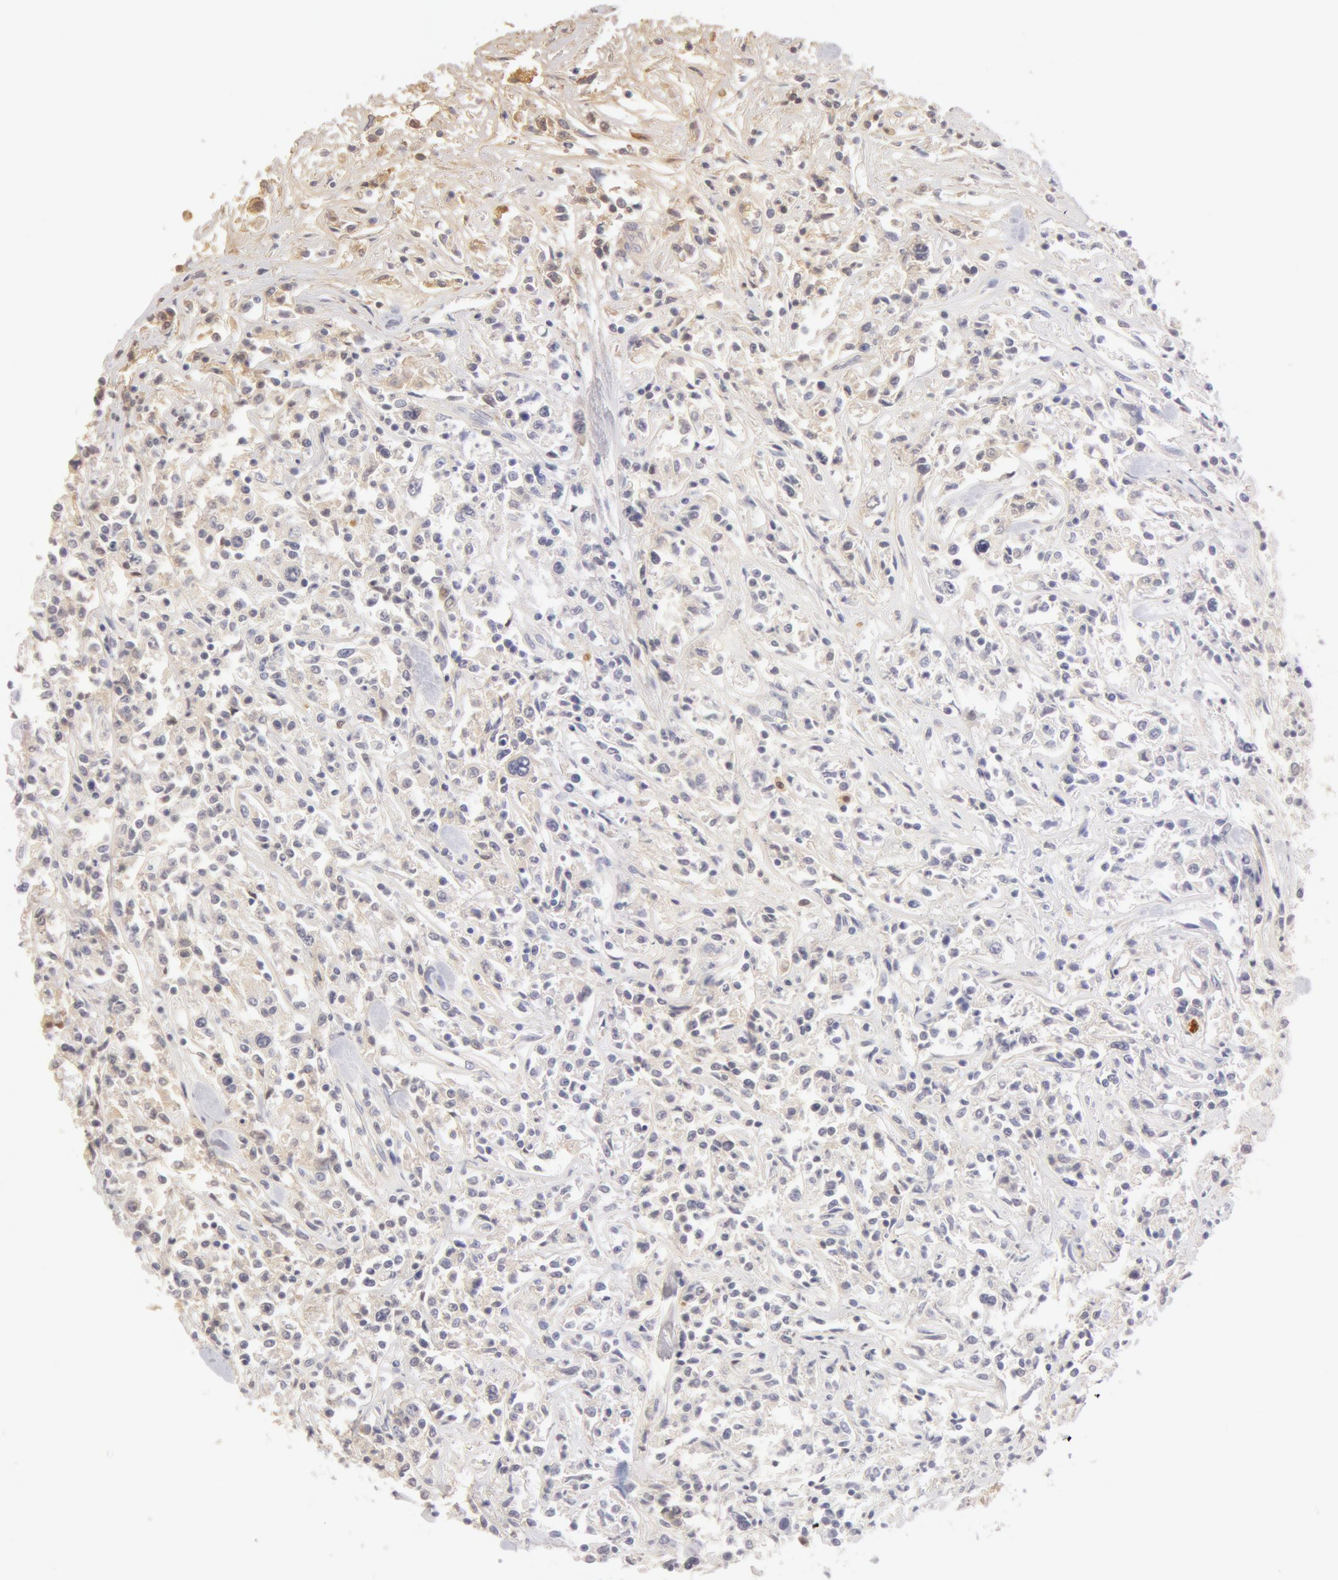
{"staining": {"intensity": "negative", "quantity": "none", "location": "none"}, "tissue": "lymphoma", "cell_type": "Tumor cells", "image_type": "cancer", "snomed": [{"axis": "morphology", "description": "Malignant lymphoma, non-Hodgkin's type, Low grade"}, {"axis": "topography", "description": "Small intestine"}], "caption": "High power microscopy histopathology image of an IHC image of low-grade malignant lymphoma, non-Hodgkin's type, revealing no significant expression in tumor cells. Nuclei are stained in blue.", "gene": "AHSG", "patient": {"sex": "female", "age": 59}}